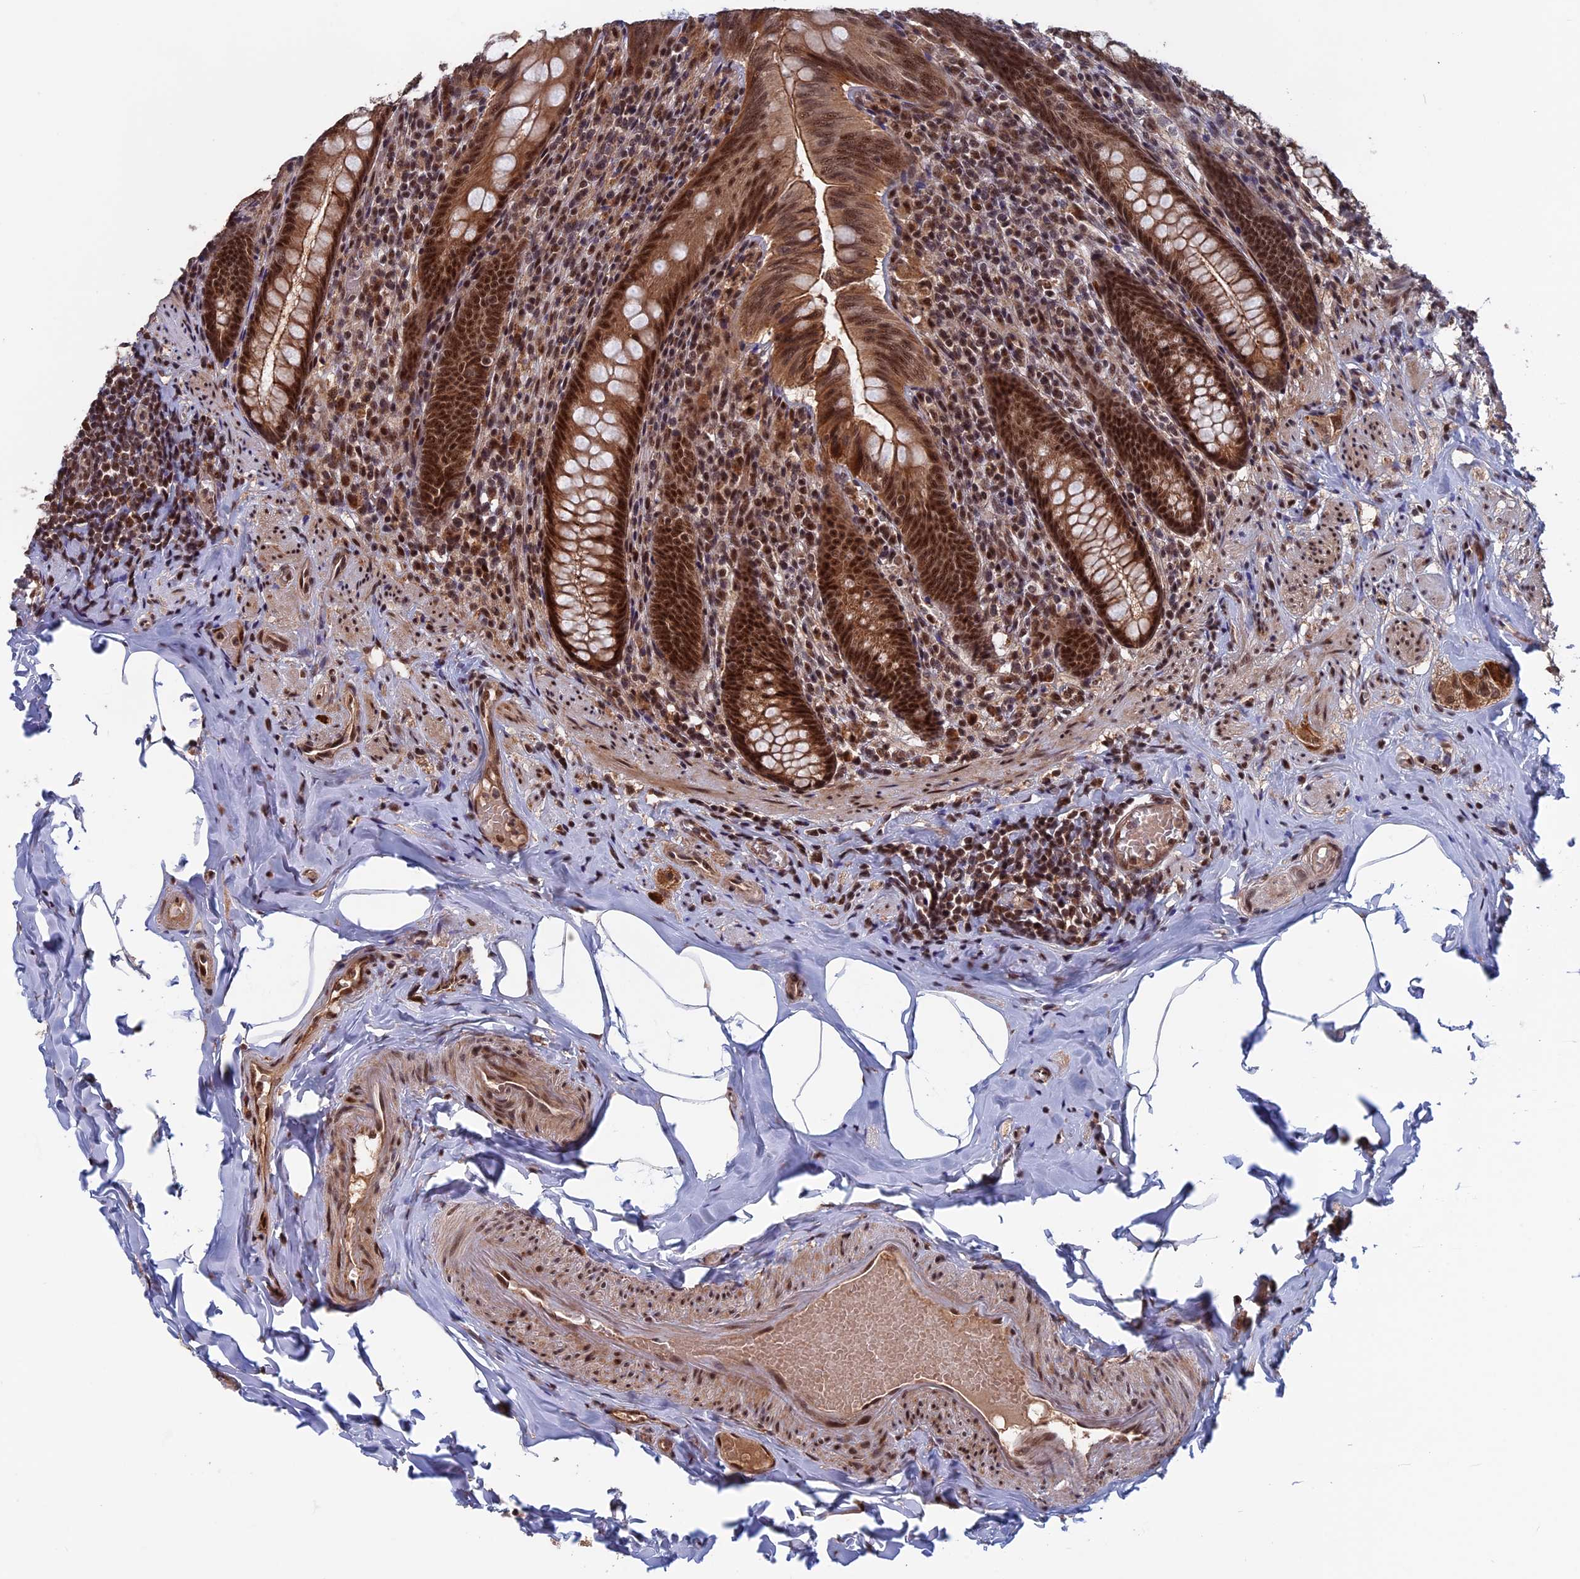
{"staining": {"intensity": "strong", "quantity": ">75%", "location": "cytoplasmic/membranous,nuclear"}, "tissue": "appendix", "cell_type": "Glandular cells", "image_type": "normal", "snomed": [{"axis": "morphology", "description": "Normal tissue, NOS"}, {"axis": "topography", "description": "Appendix"}], "caption": "Appendix stained with DAB (3,3'-diaminobenzidine) immunohistochemistry demonstrates high levels of strong cytoplasmic/membranous,nuclear positivity in about >75% of glandular cells. The protein of interest is stained brown, and the nuclei are stained in blue (DAB (3,3'-diaminobenzidine) IHC with brightfield microscopy, high magnification).", "gene": "CACTIN", "patient": {"sex": "male", "age": 55}}